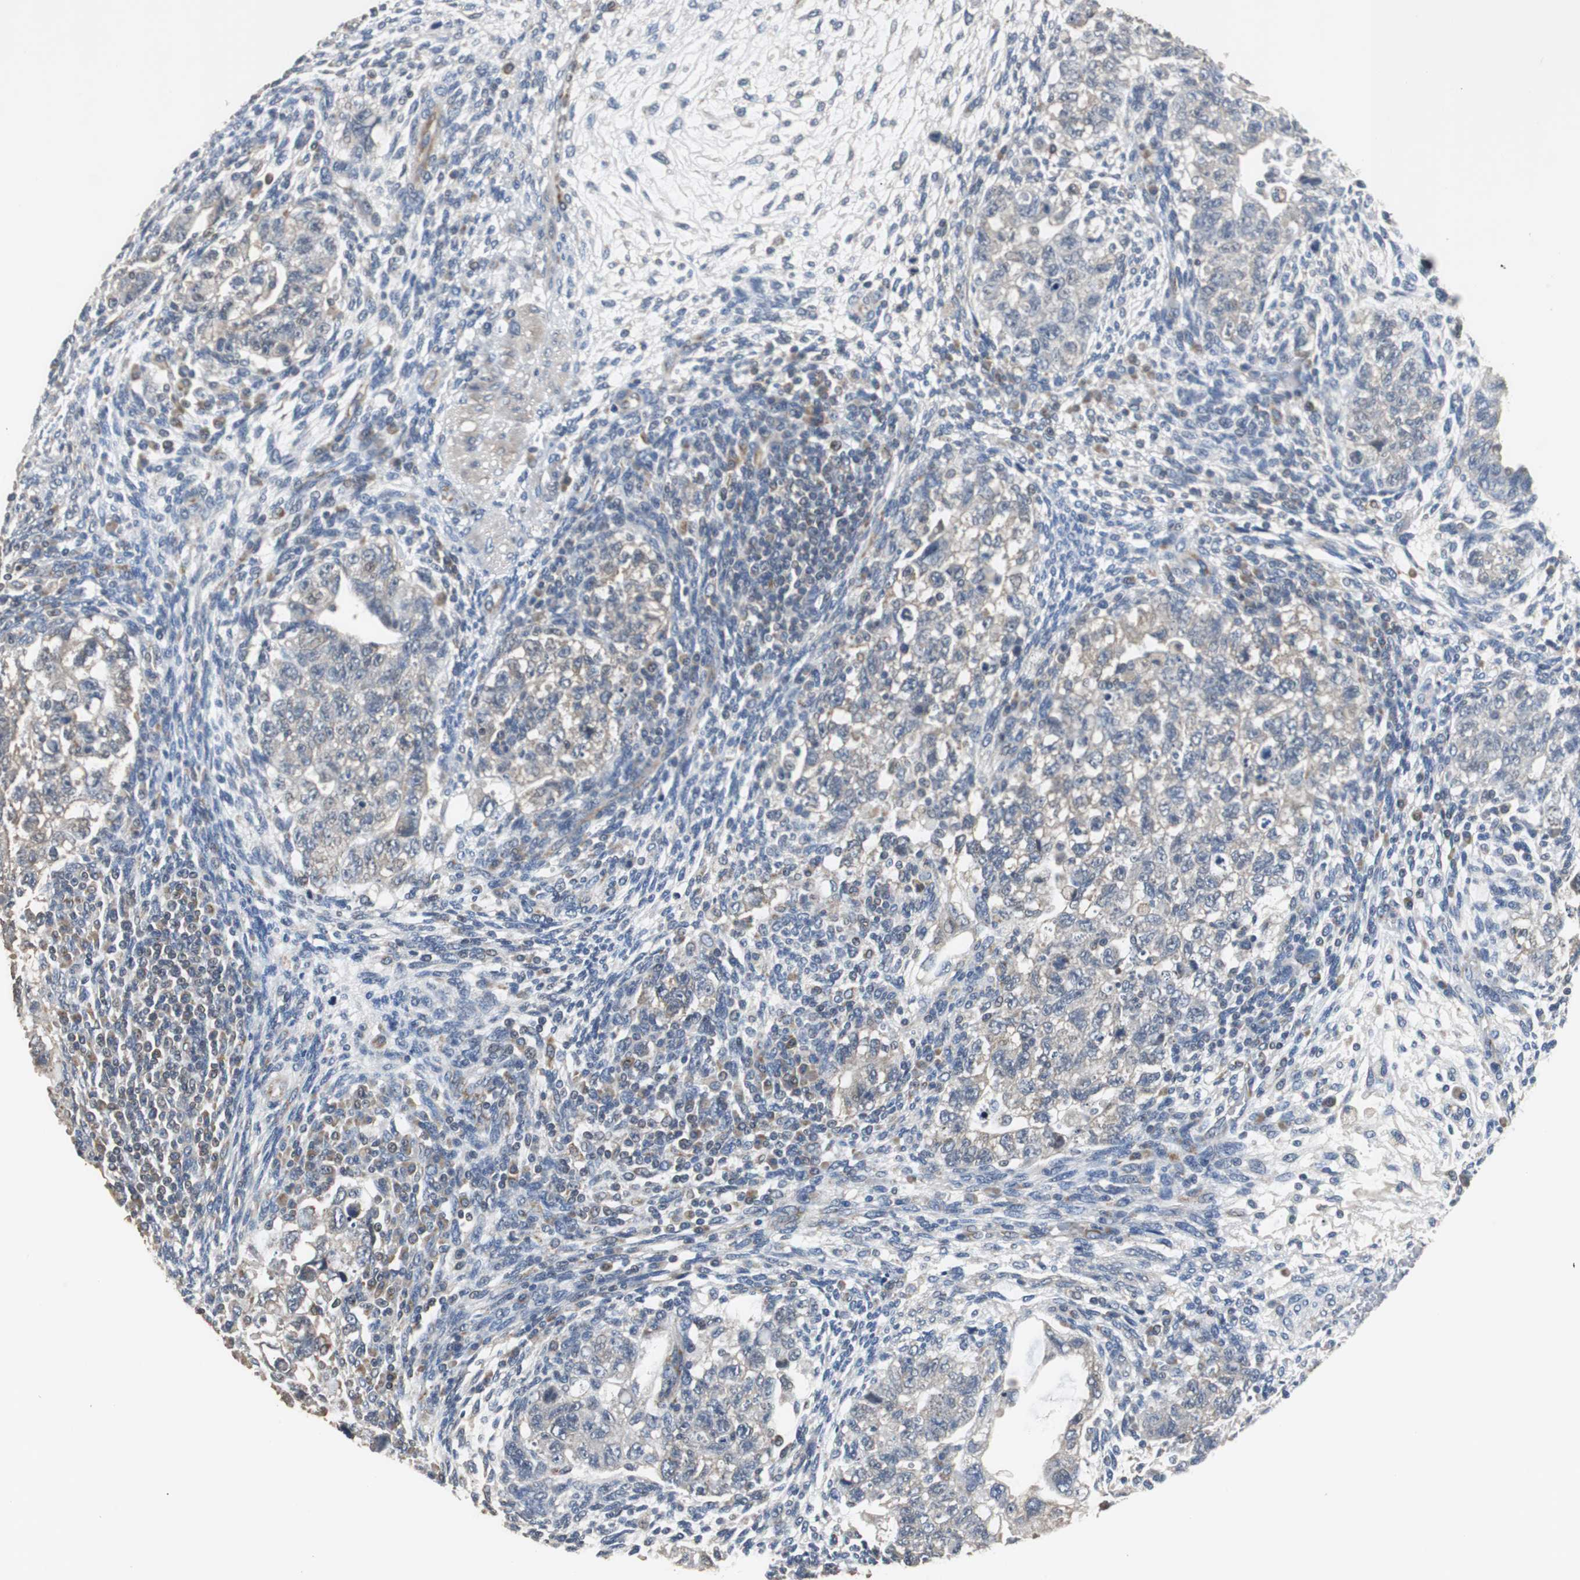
{"staining": {"intensity": "negative", "quantity": "none", "location": "none"}, "tissue": "testis cancer", "cell_type": "Tumor cells", "image_type": "cancer", "snomed": [{"axis": "morphology", "description": "Normal tissue, NOS"}, {"axis": "morphology", "description": "Carcinoma, Embryonal, NOS"}, {"axis": "topography", "description": "Testis"}], "caption": "Tumor cells are negative for protein expression in human testis cancer (embryonal carcinoma). (Stains: DAB IHC with hematoxylin counter stain, Microscopy: brightfield microscopy at high magnification).", "gene": "HMGCL", "patient": {"sex": "male", "age": 36}}